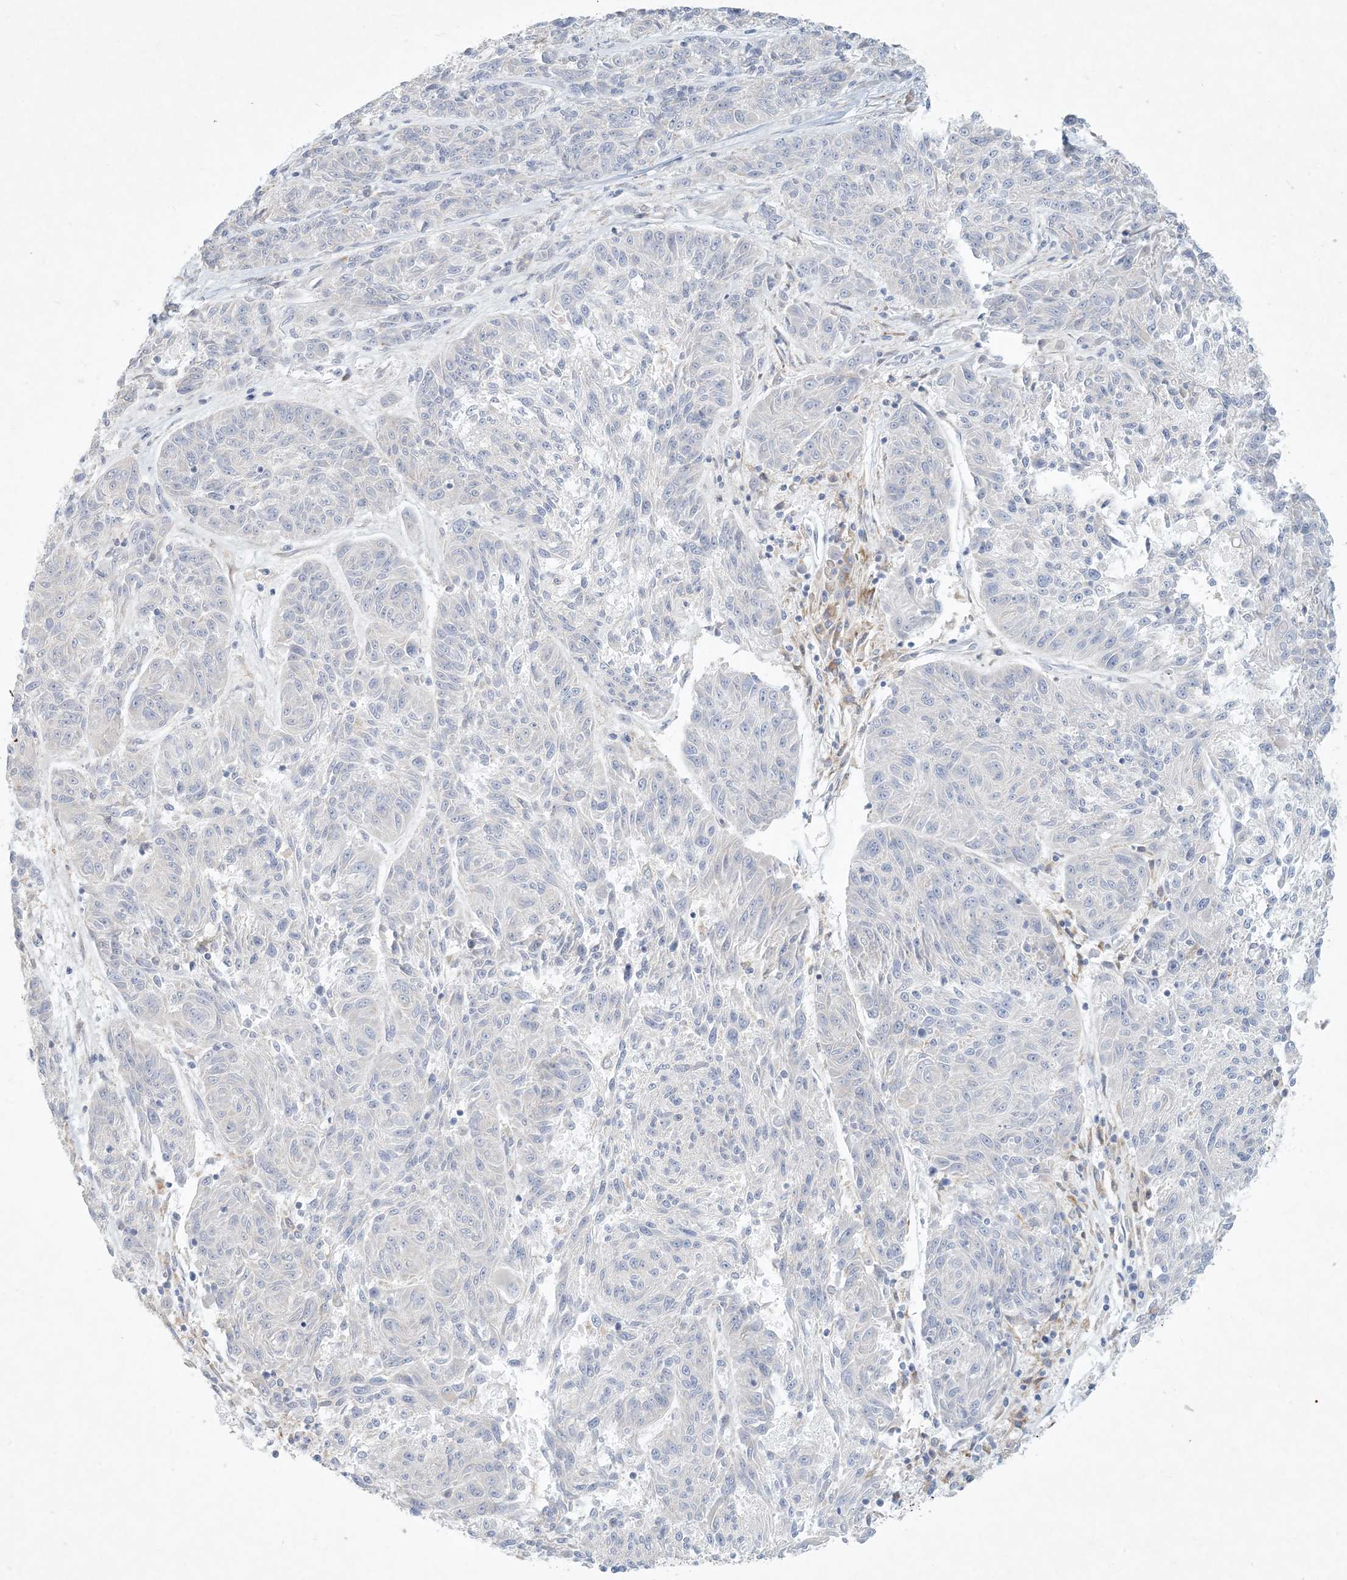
{"staining": {"intensity": "negative", "quantity": "none", "location": "none"}, "tissue": "melanoma", "cell_type": "Tumor cells", "image_type": "cancer", "snomed": [{"axis": "morphology", "description": "Malignant melanoma, NOS"}, {"axis": "topography", "description": "Skin"}], "caption": "Tumor cells show no significant expression in melanoma.", "gene": "ZNF385D", "patient": {"sex": "male", "age": 53}}